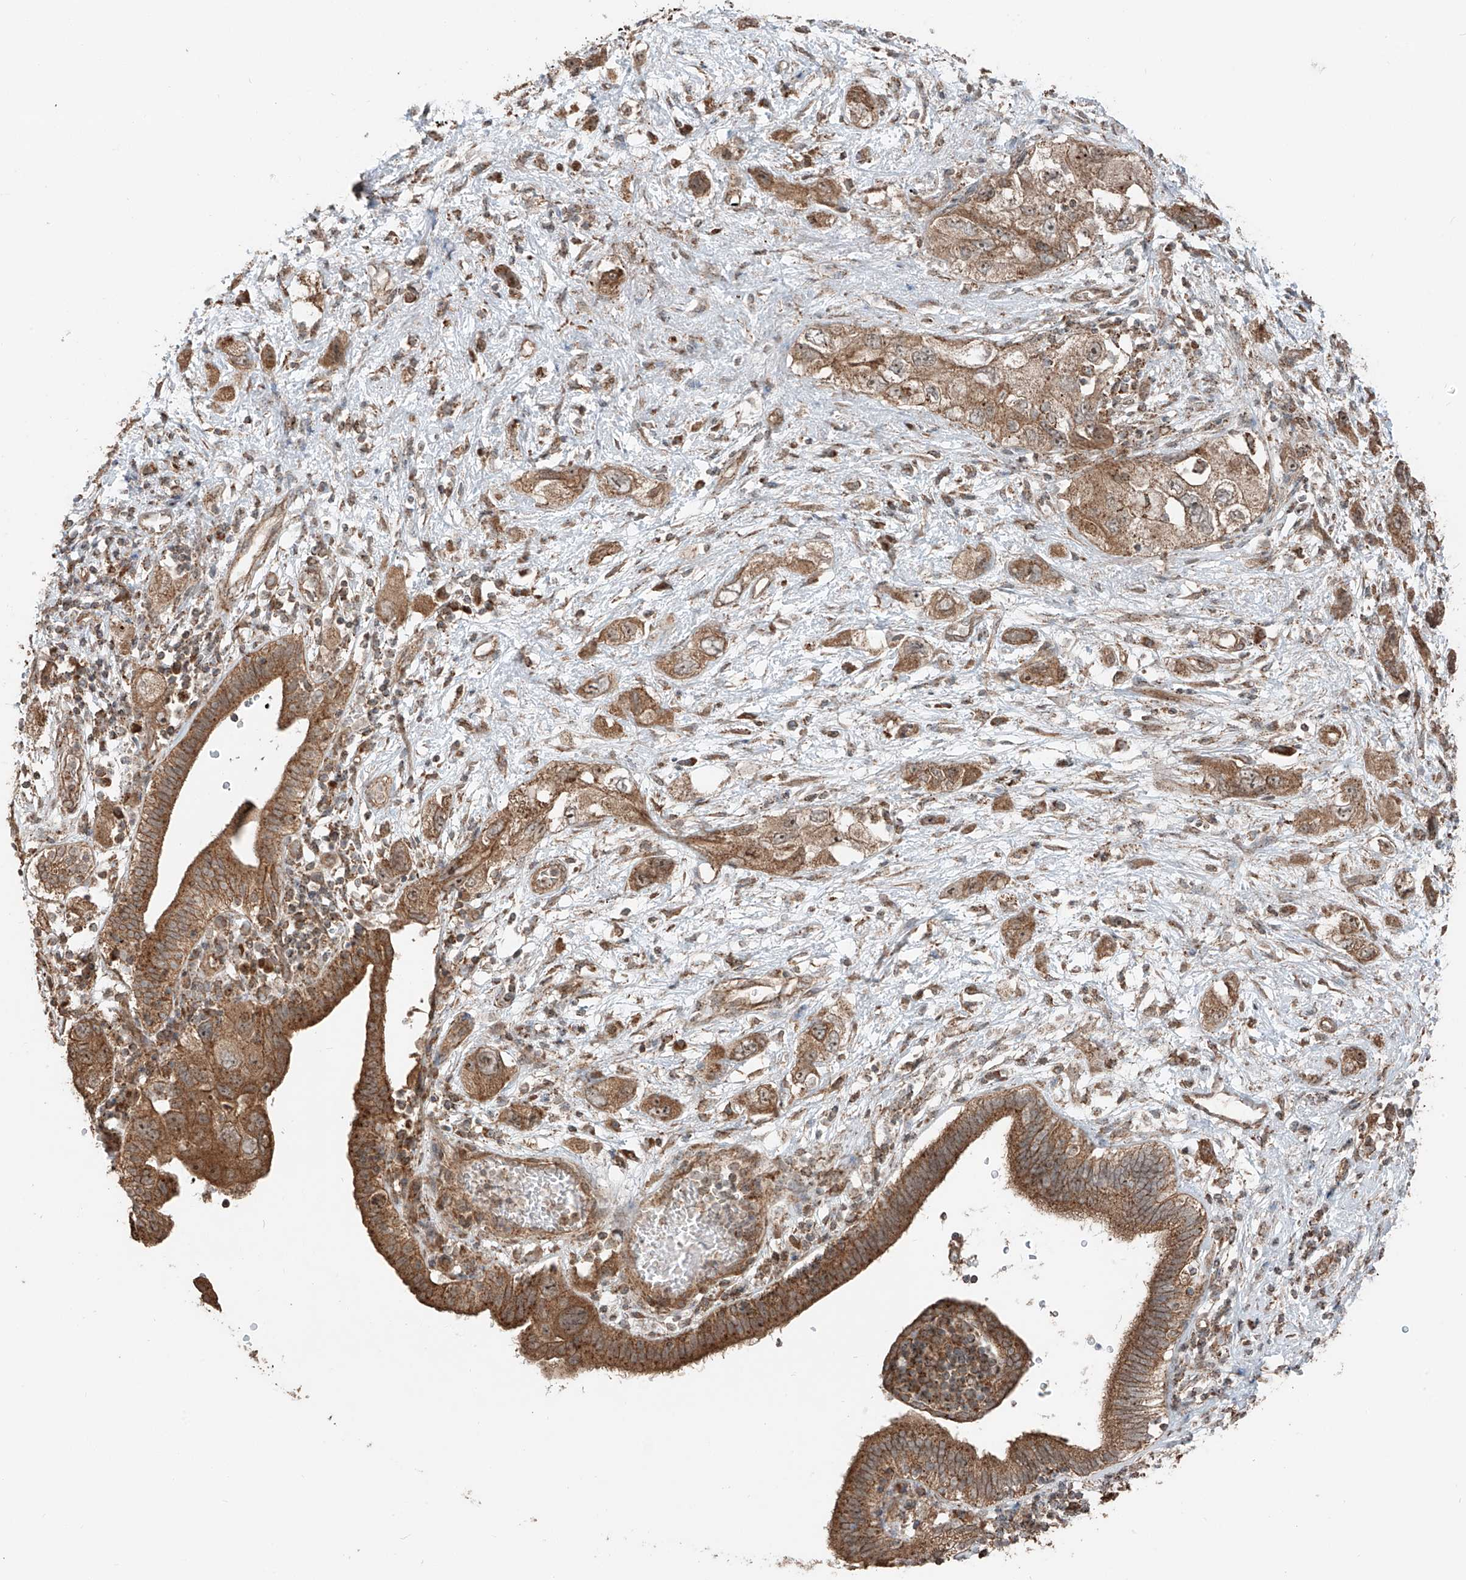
{"staining": {"intensity": "strong", "quantity": ">75%", "location": "cytoplasmic/membranous"}, "tissue": "pancreatic cancer", "cell_type": "Tumor cells", "image_type": "cancer", "snomed": [{"axis": "morphology", "description": "Adenocarcinoma, NOS"}, {"axis": "topography", "description": "Pancreas"}], "caption": "Protein expression analysis of human pancreatic cancer (adenocarcinoma) reveals strong cytoplasmic/membranous positivity in approximately >75% of tumor cells.", "gene": "CEP162", "patient": {"sex": "female", "age": 73}}